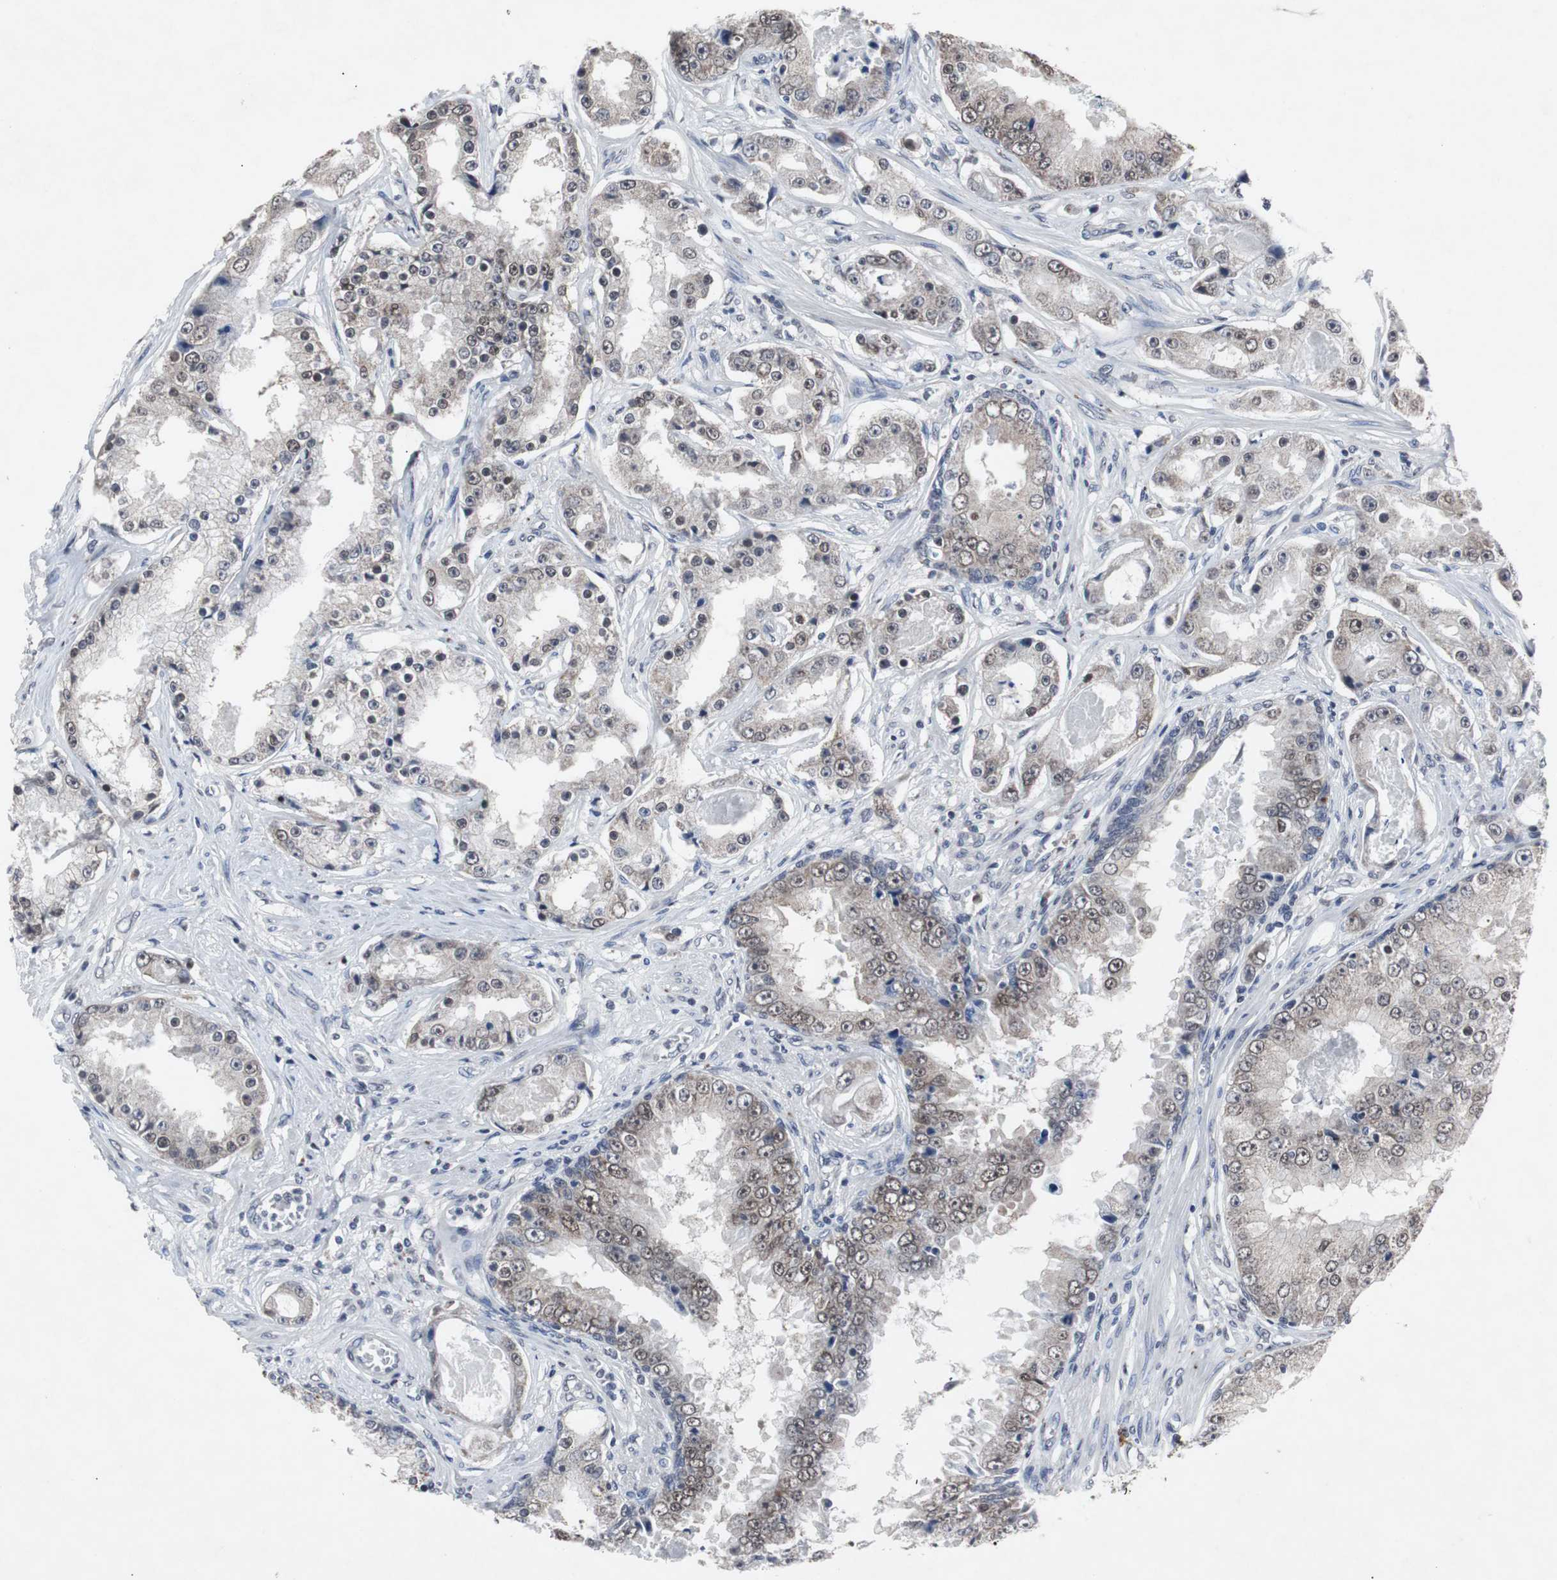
{"staining": {"intensity": "weak", "quantity": ">75%", "location": "cytoplasmic/membranous,nuclear"}, "tissue": "prostate cancer", "cell_type": "Tumor cells", "image_type": "cancer", "snomed": [{"axis": "morphology", "description": "Adenocarcinoma, High grade"}, {"axis": "topography", "description": "Prostate"}], "caption": "Immunohistochemical staining of human prostate cancer (high-grade adenocarcinoma) displays low levels of weak cytoplasmic/membranous and nuclear expression in about >75% of tumor cells. Using DAB (brown) and hematoxylin (blue) stains, captured at high magnification using brightfield microscopy.", "gene": "RBM47", "patient": {"sex": "male", "age": 73}}